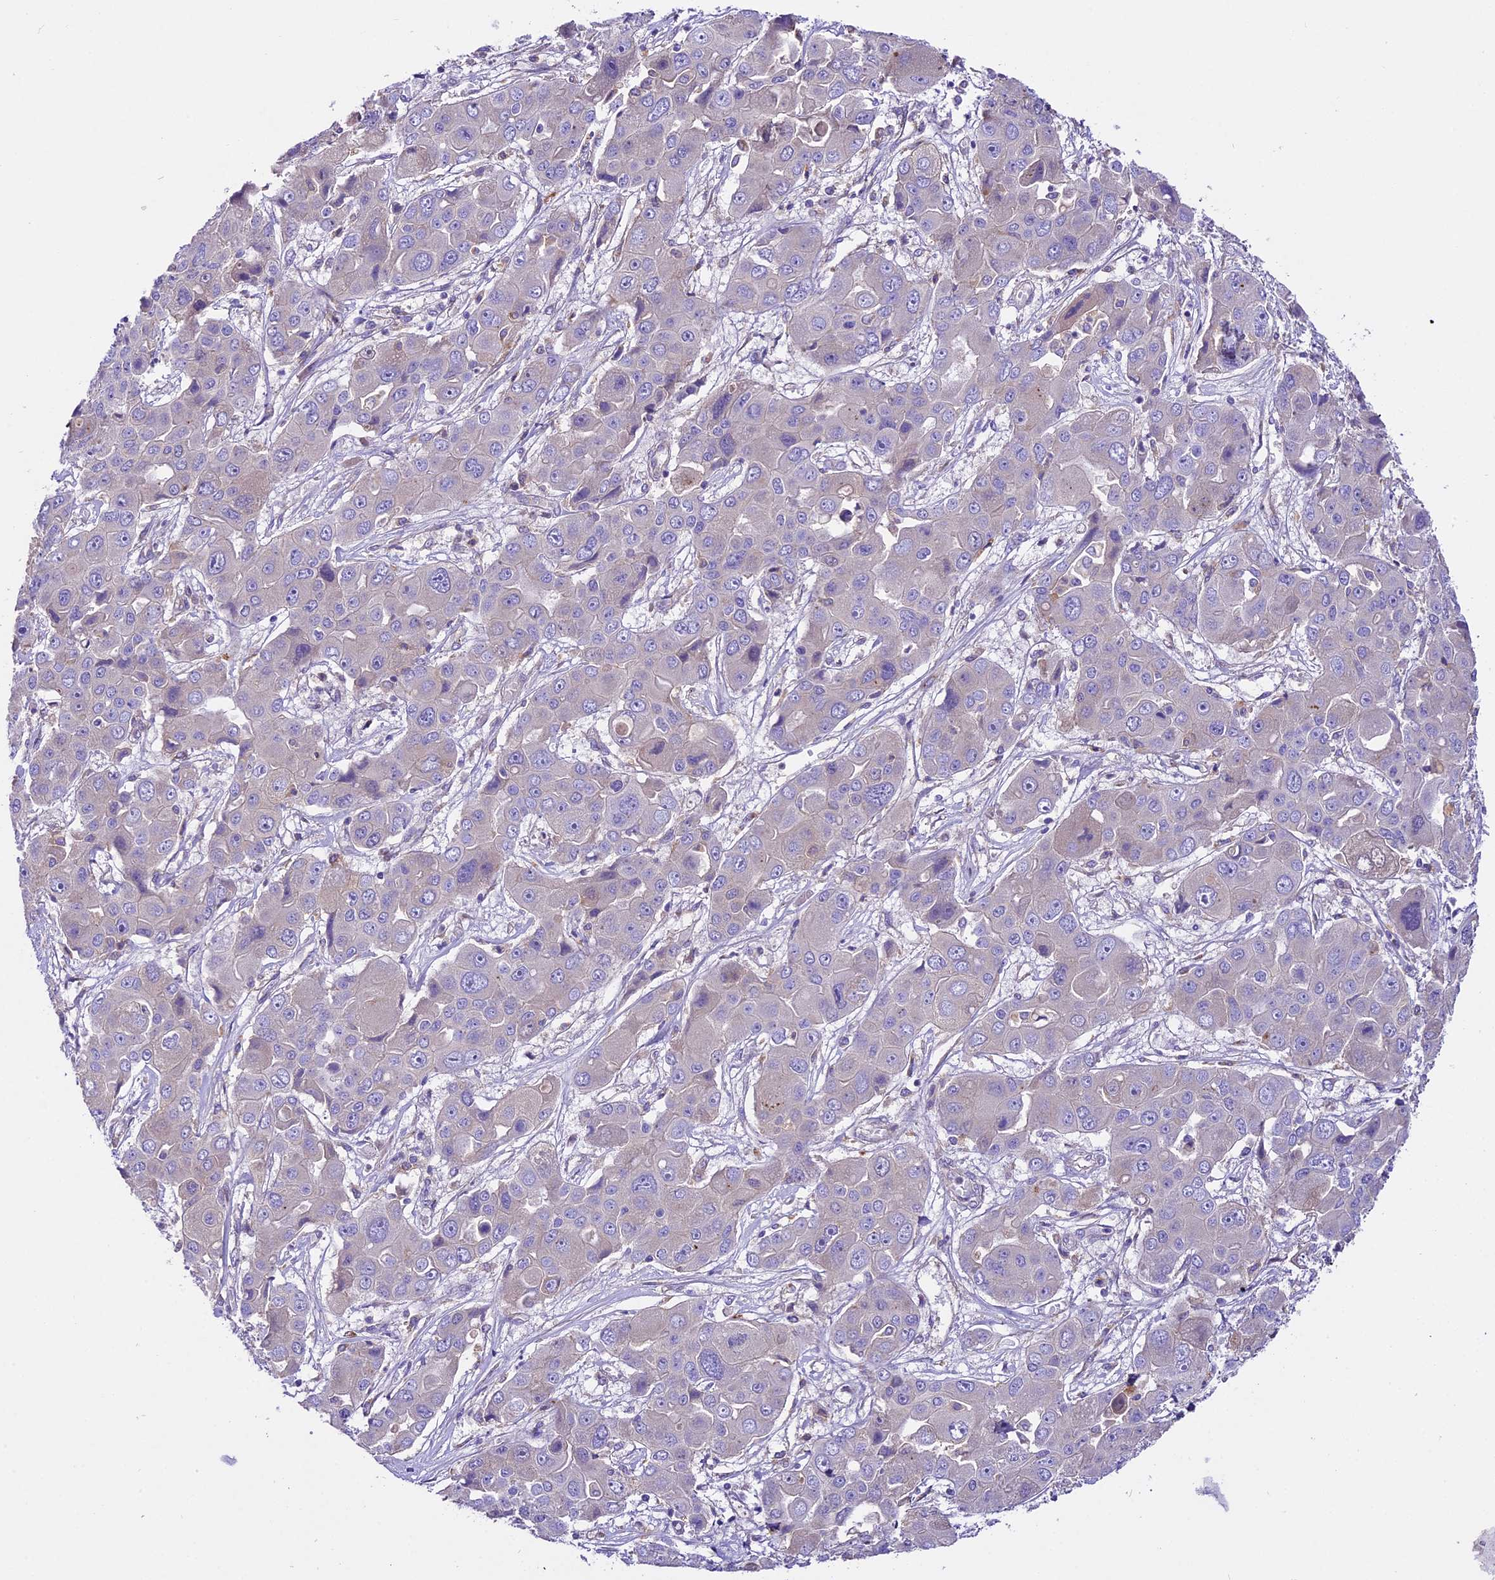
{"staining": {"intensity": "negative", "quantity": "none", "location": "none"}, "tissue": "liver cancer", "cell_type": "Tumor cells", "image_type": "cancer", "snomed": [{"axis": "morphology", "description": "Cholangiocarcinoma"}, {"axis": "topography", "description": "Liver"}], "caption": "This is an immunohistochemistry histopathology image of liver cancer. There is no staining in tumor cells.", "gene": "PEMT", "patient": {"sex": "male", "age": 67}}